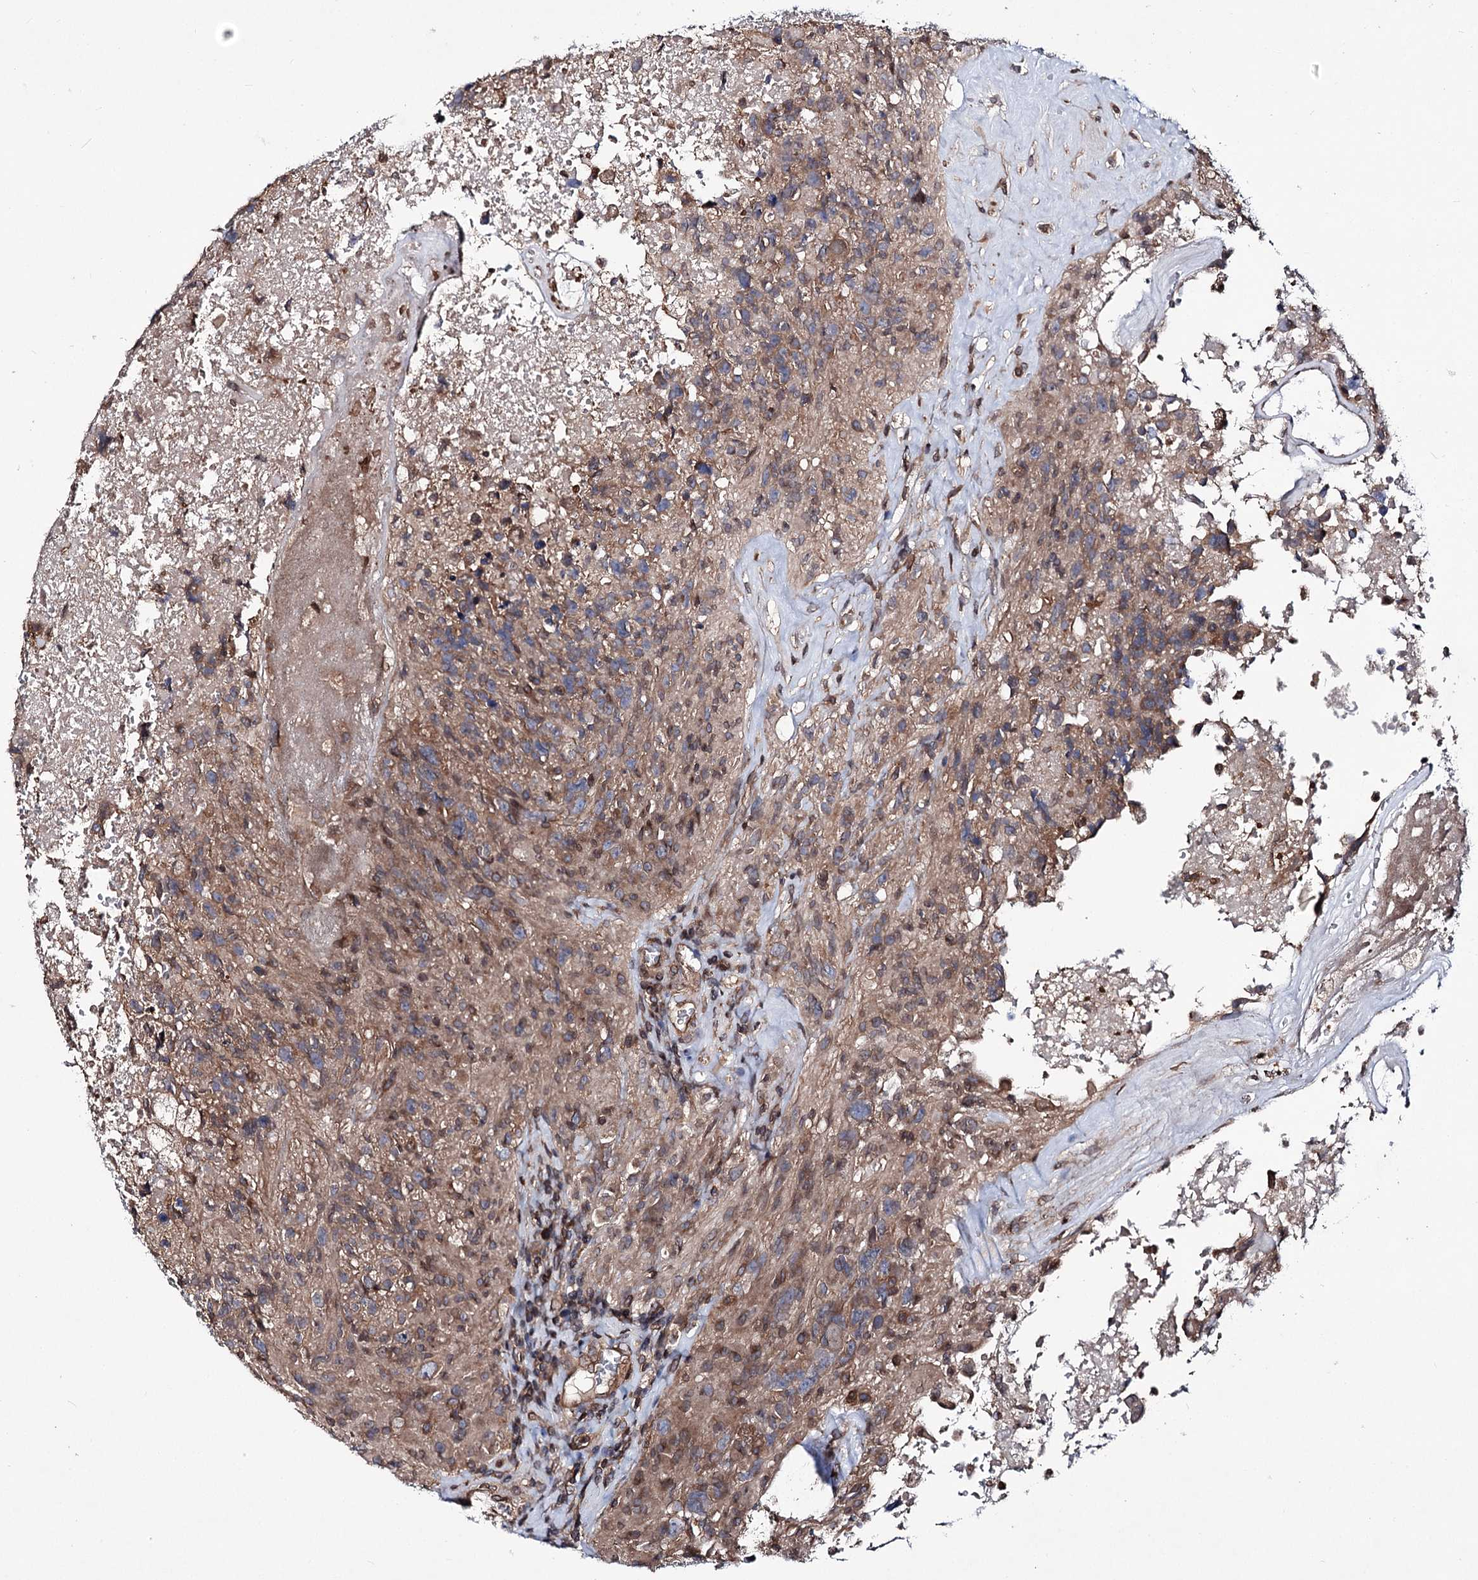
{"staining": {"intensity": "moderate", "quantity": ">75%", "location": "cytoplasmic/membranous"}, "tissue": "glioma", "cell_type": "Tumor cells", "image_type": "cancer", "snomed": [{"axis": "morphology", "description": "Glioma, malignant, High grade"}, {"axis": "topography", "description": "Brain"}], "caption": "The photomicrograph reveals a brown stain indicating the presence of a protein in the cytoplasmic/membranous of tumor cells in malignant high-grade glioma. (Brightfield microscopy of DAB IHC at high magnification).", "gene": "FGFR1OP2", "patient": {"sex": "male", "age": 76}}